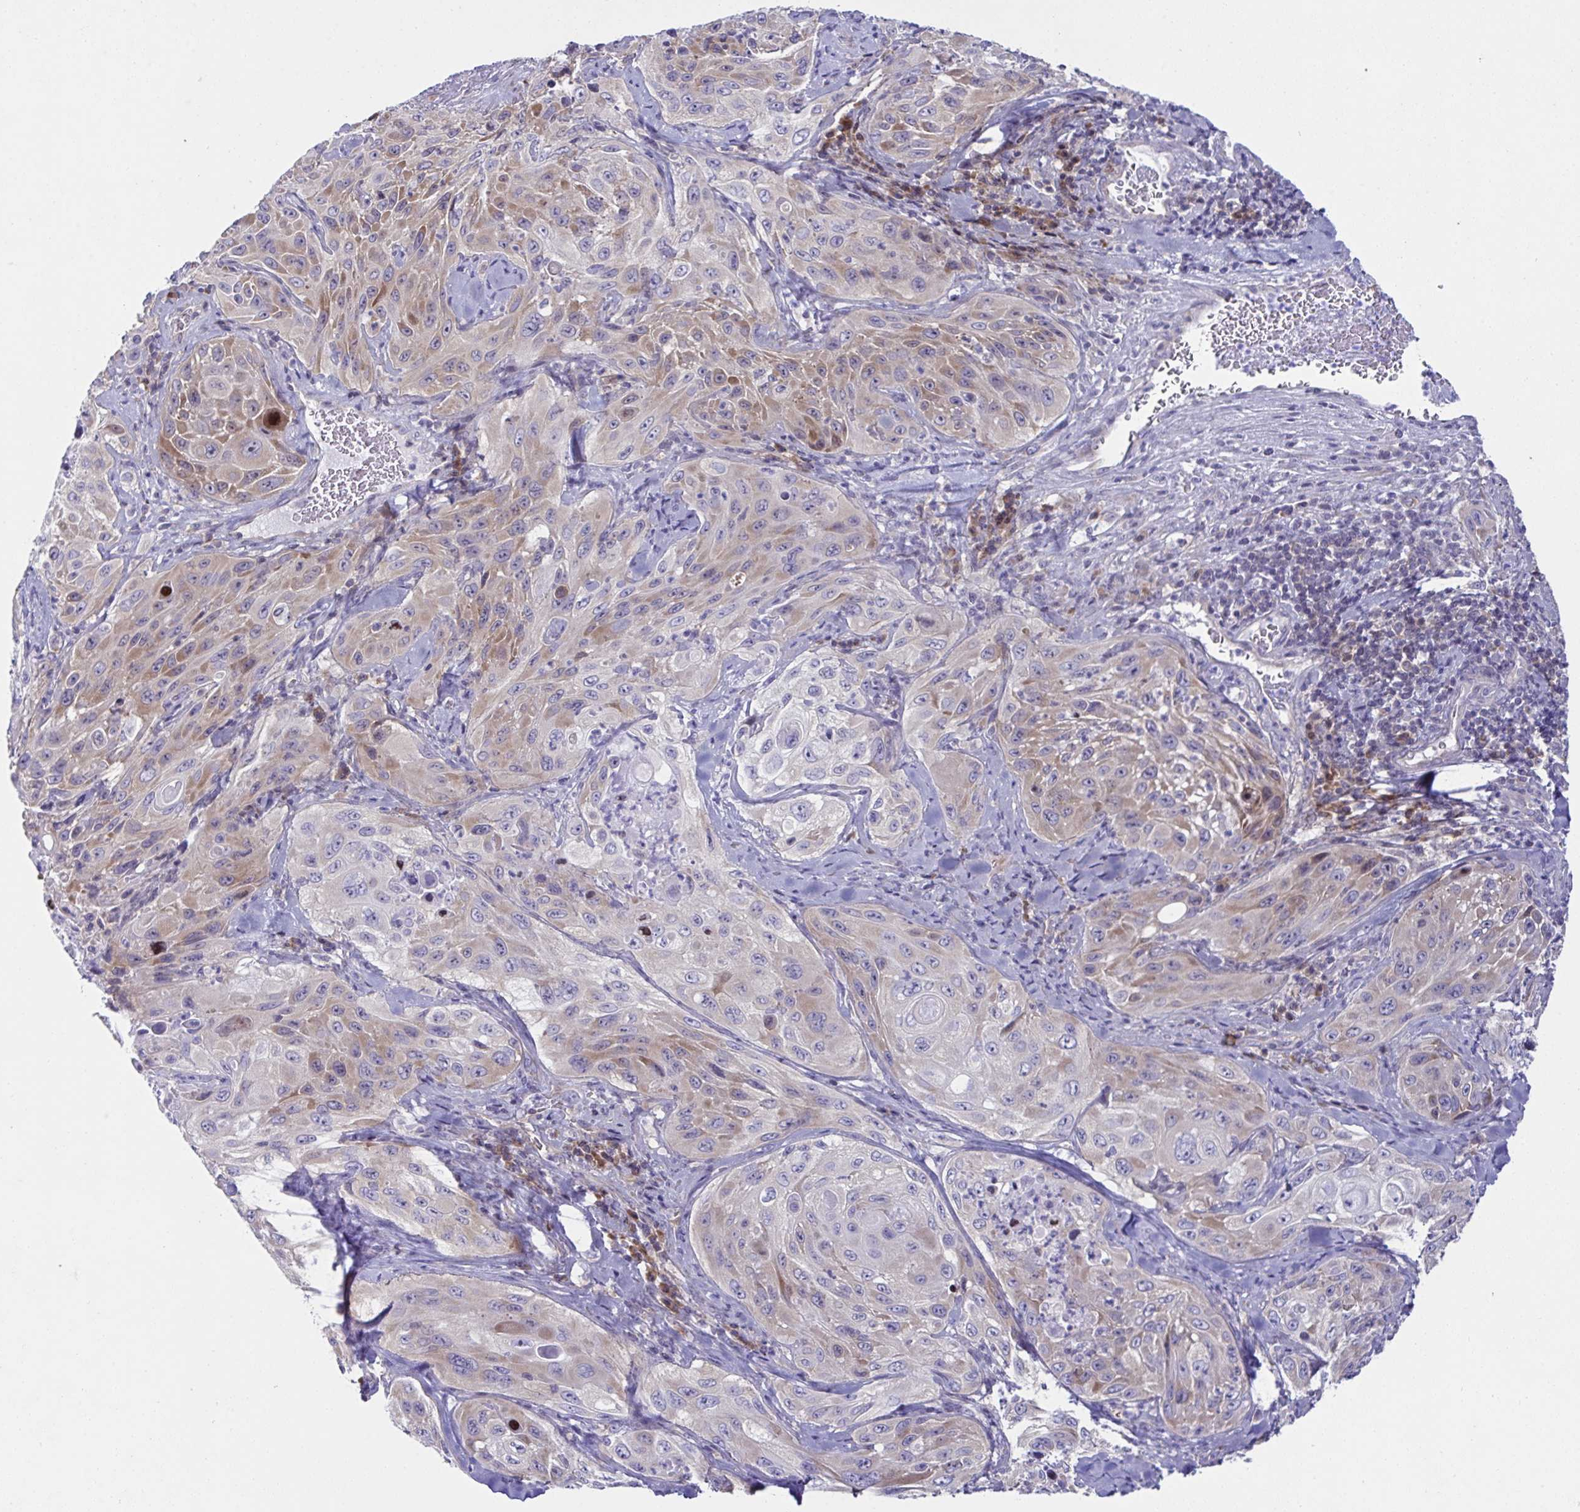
{"staining": {"intensity": "moderate", "quantity": "<25%", "location": "cytoplasmic/membranous"}, "tissue": "cervical cancer", "cell_type": "Tumor cells", "image_type": "cancer", "snomed": [{"axis": "morphology", "description": "Squamous cell carcinoma, NOS"}, {"axis": "topography", "description": "Cervix"}], "caption": "The micrograph demonstrates a brown stain indicating the presence of a protein in the cytoplasmic/membranous of tumor cells in cervical cancer. (Stains: DAB in brown, nuclei in blue, Microscopy: brightfield microscopy at high magnification).", "gene": "FAU", "patient": {"sex": "female", "age": 42}}